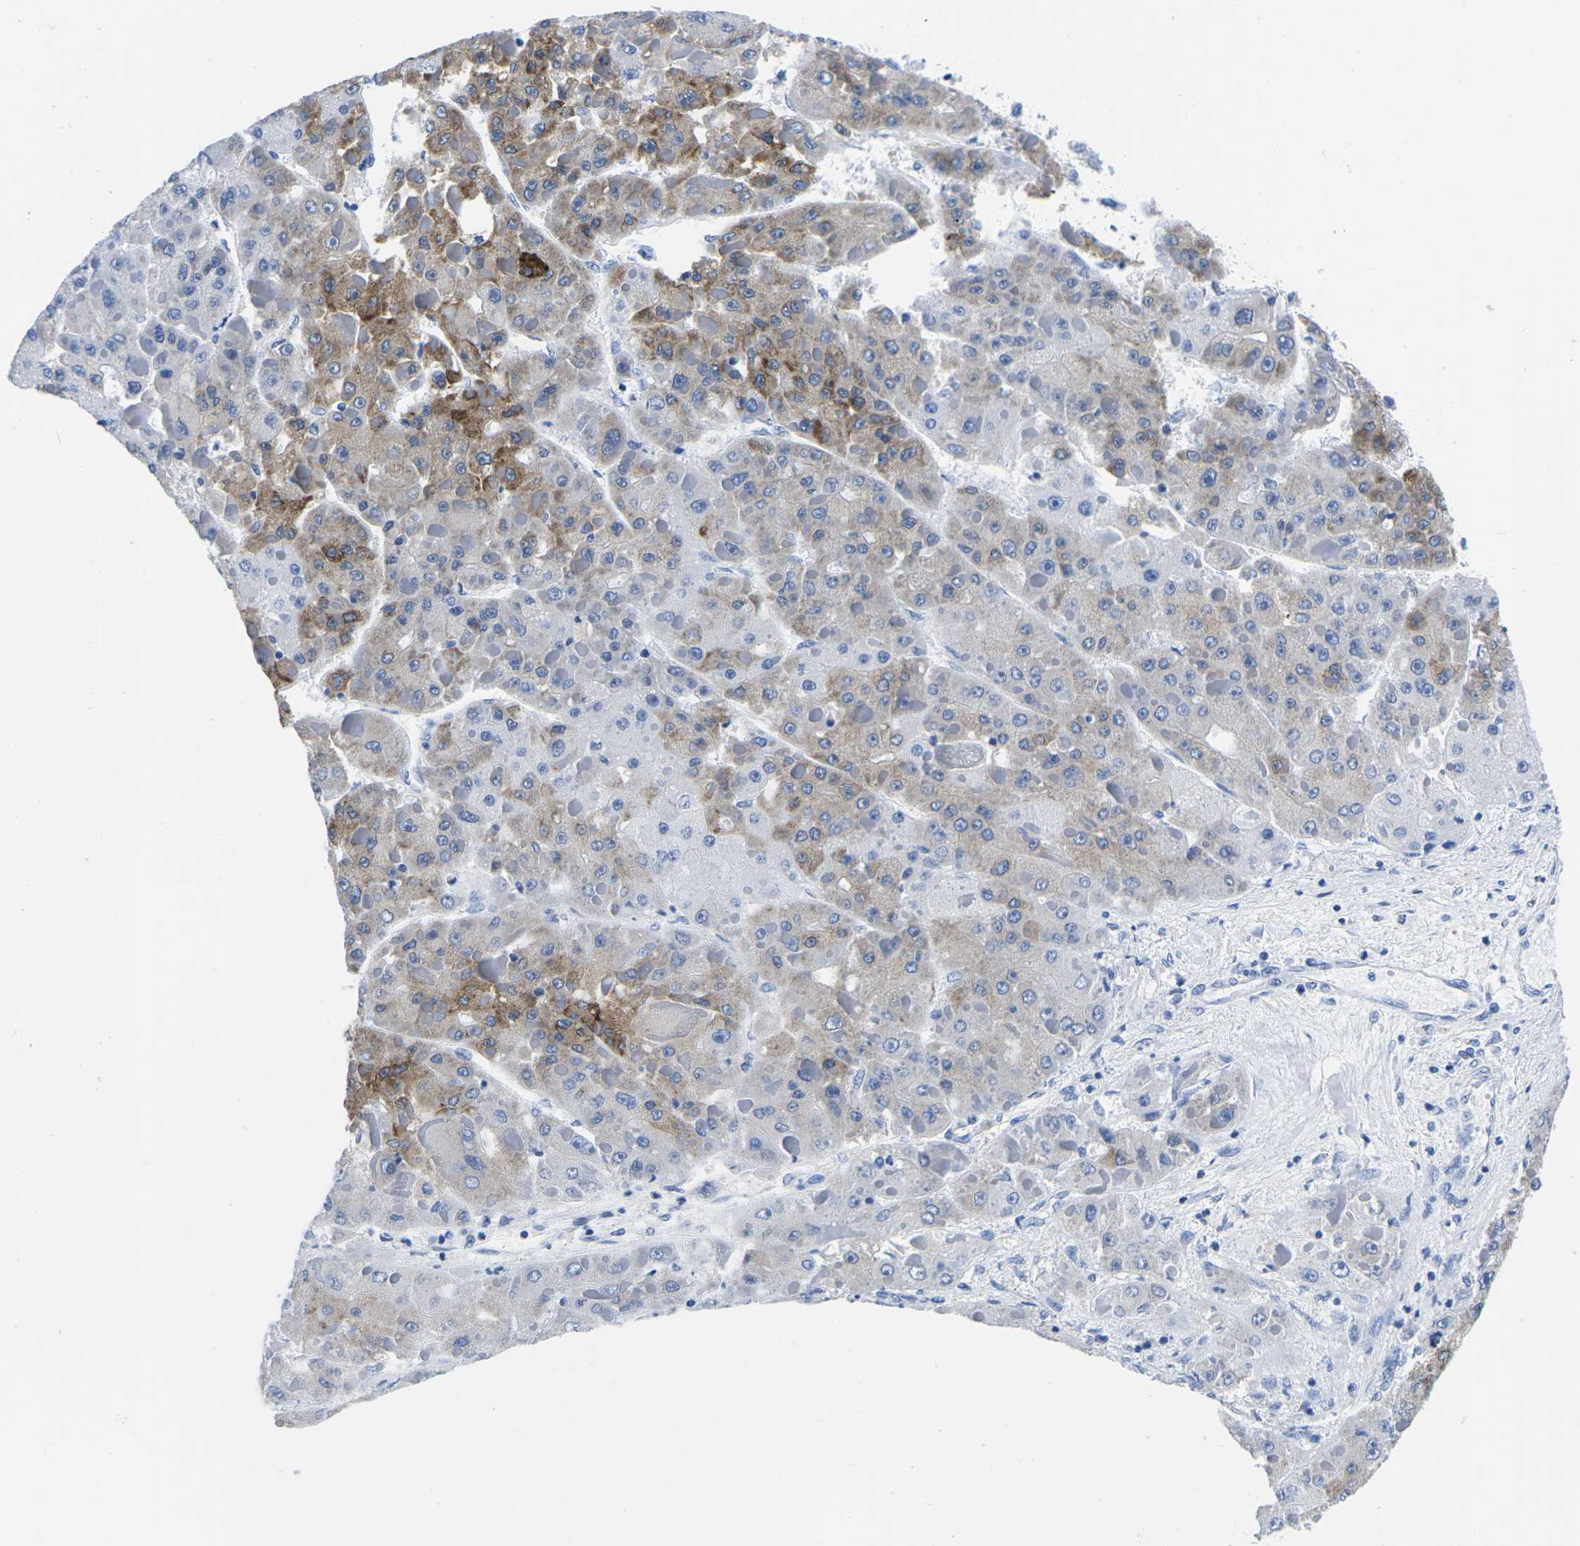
{"staining": {"intensity": "moderate", "quantity": "<25%", "location": "cytoplasmic/membranous"}, "tissue": "liver cancer", "cell_type": "Tumor cells", "image_type": "cancer", "snomed": [{"axis": "morphology", "description": "Carcinoma, Hepatocellular, NOS"}, {"axis": "topography", "description": "Liver"}], "caption": "High-magnification brightfield microscopy of liver hepatocellular carcinoma stained with DAB (3,3'-diaminobenzidine) (brown) and counterstained with hematoxylin (blue). tumor cells exhibit moderate cytoplasmic/membranous expression is present in approximately<25% of cells.", "gene": "CYP1A2", "patient": {"sex": "female", "age": 73}}